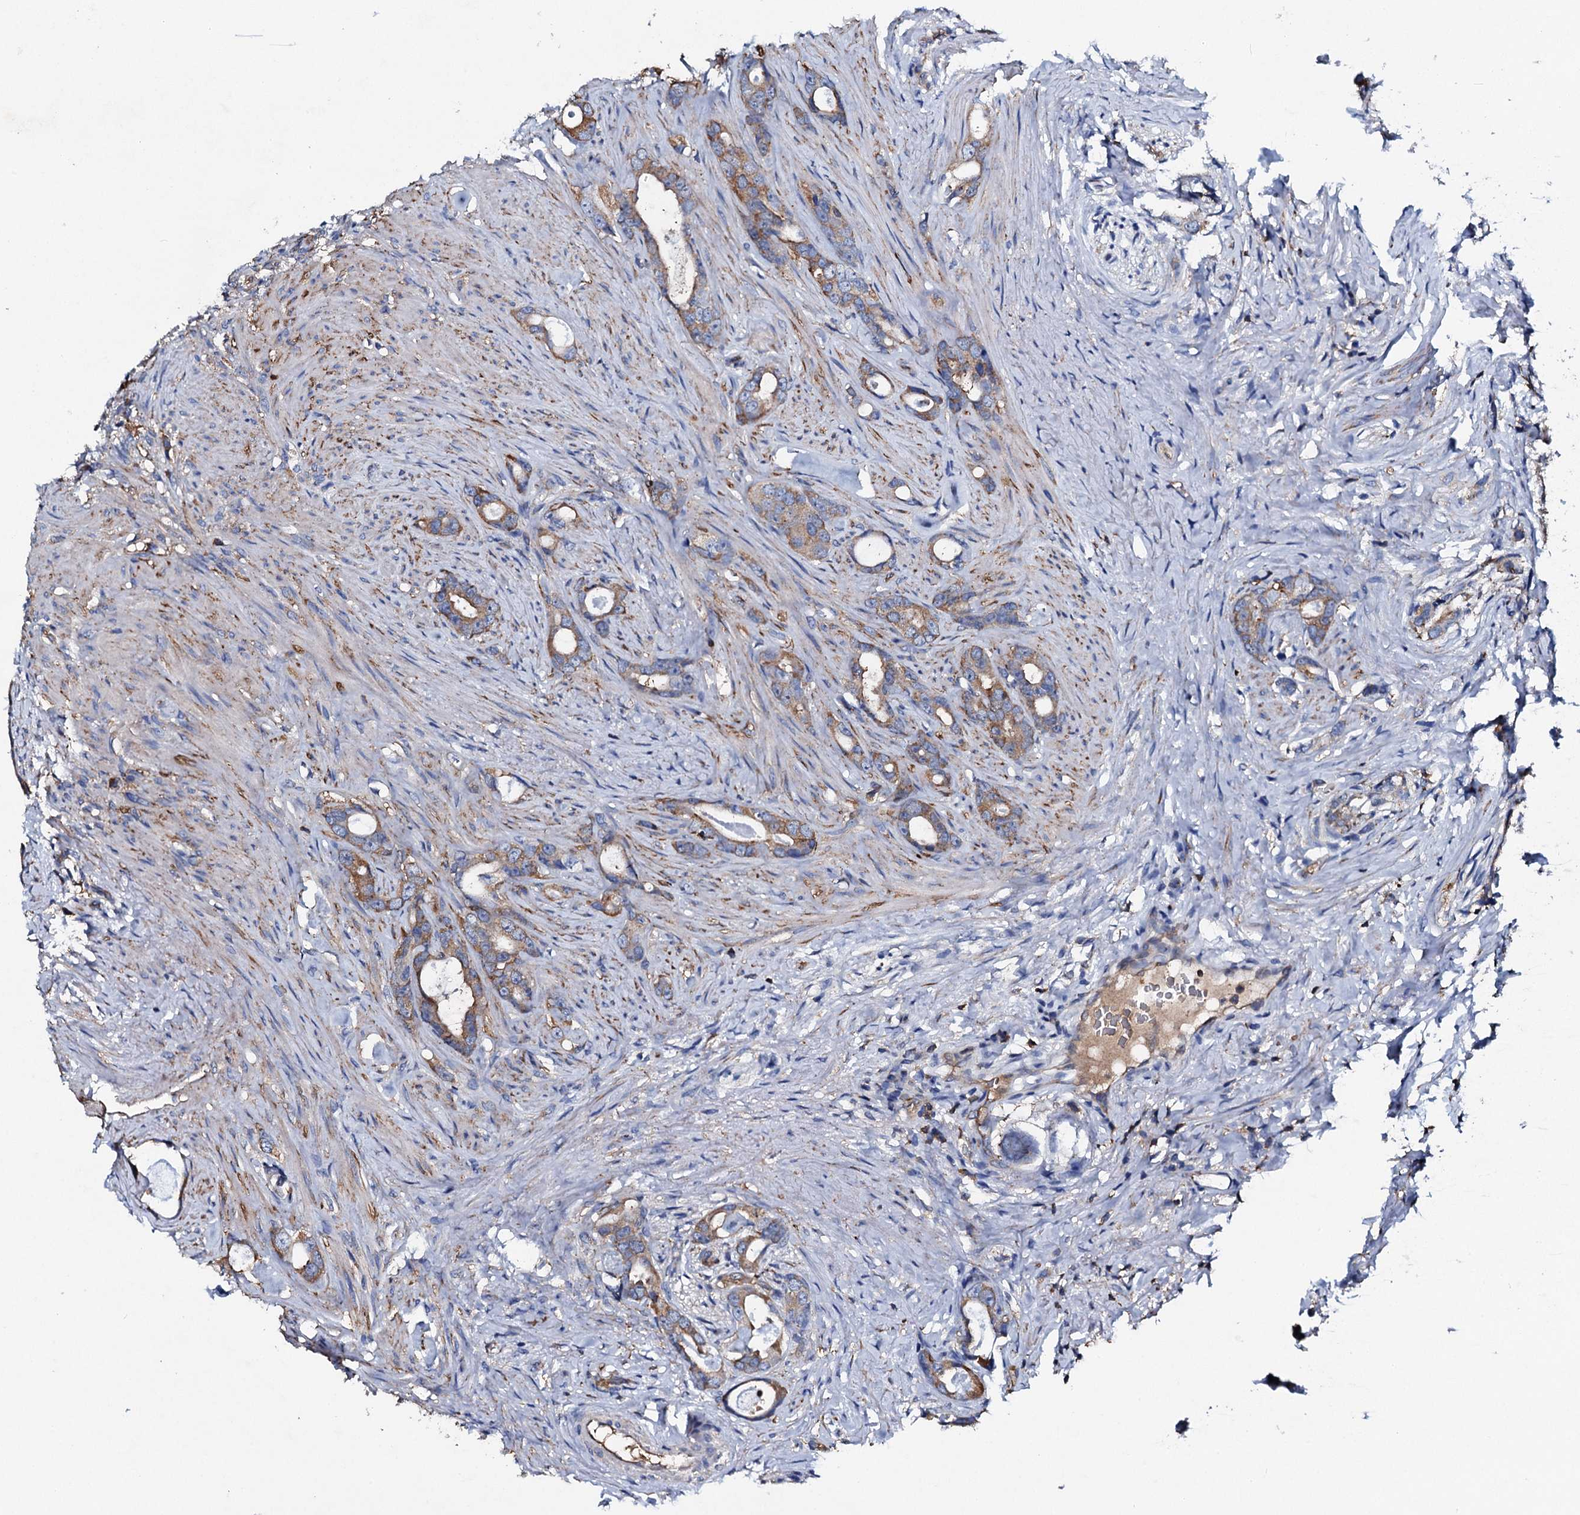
{"staining": {"intensity": "moderate", "quantity": ">75%", "location": "cytoplasmic/membranous"}, "tissue": "prostate cancer", "cell_type": "Tumor cells", "image_type": "cancer", "snomed": [{"axis": "morphology", "description": "Adenocarcinoma, Low grade"}, {"axis": "topography", "description": "Prostate"}], "caption": "This photomicrograph reveals IHC staining of human prostate low-grade adenocarcinoma, with medium moderate cytoplasmic/membranous positivity in approximately >75% of tumor cells.", "gene": "MS4A4E", "patient": {"sex": "male", "age": 63}}